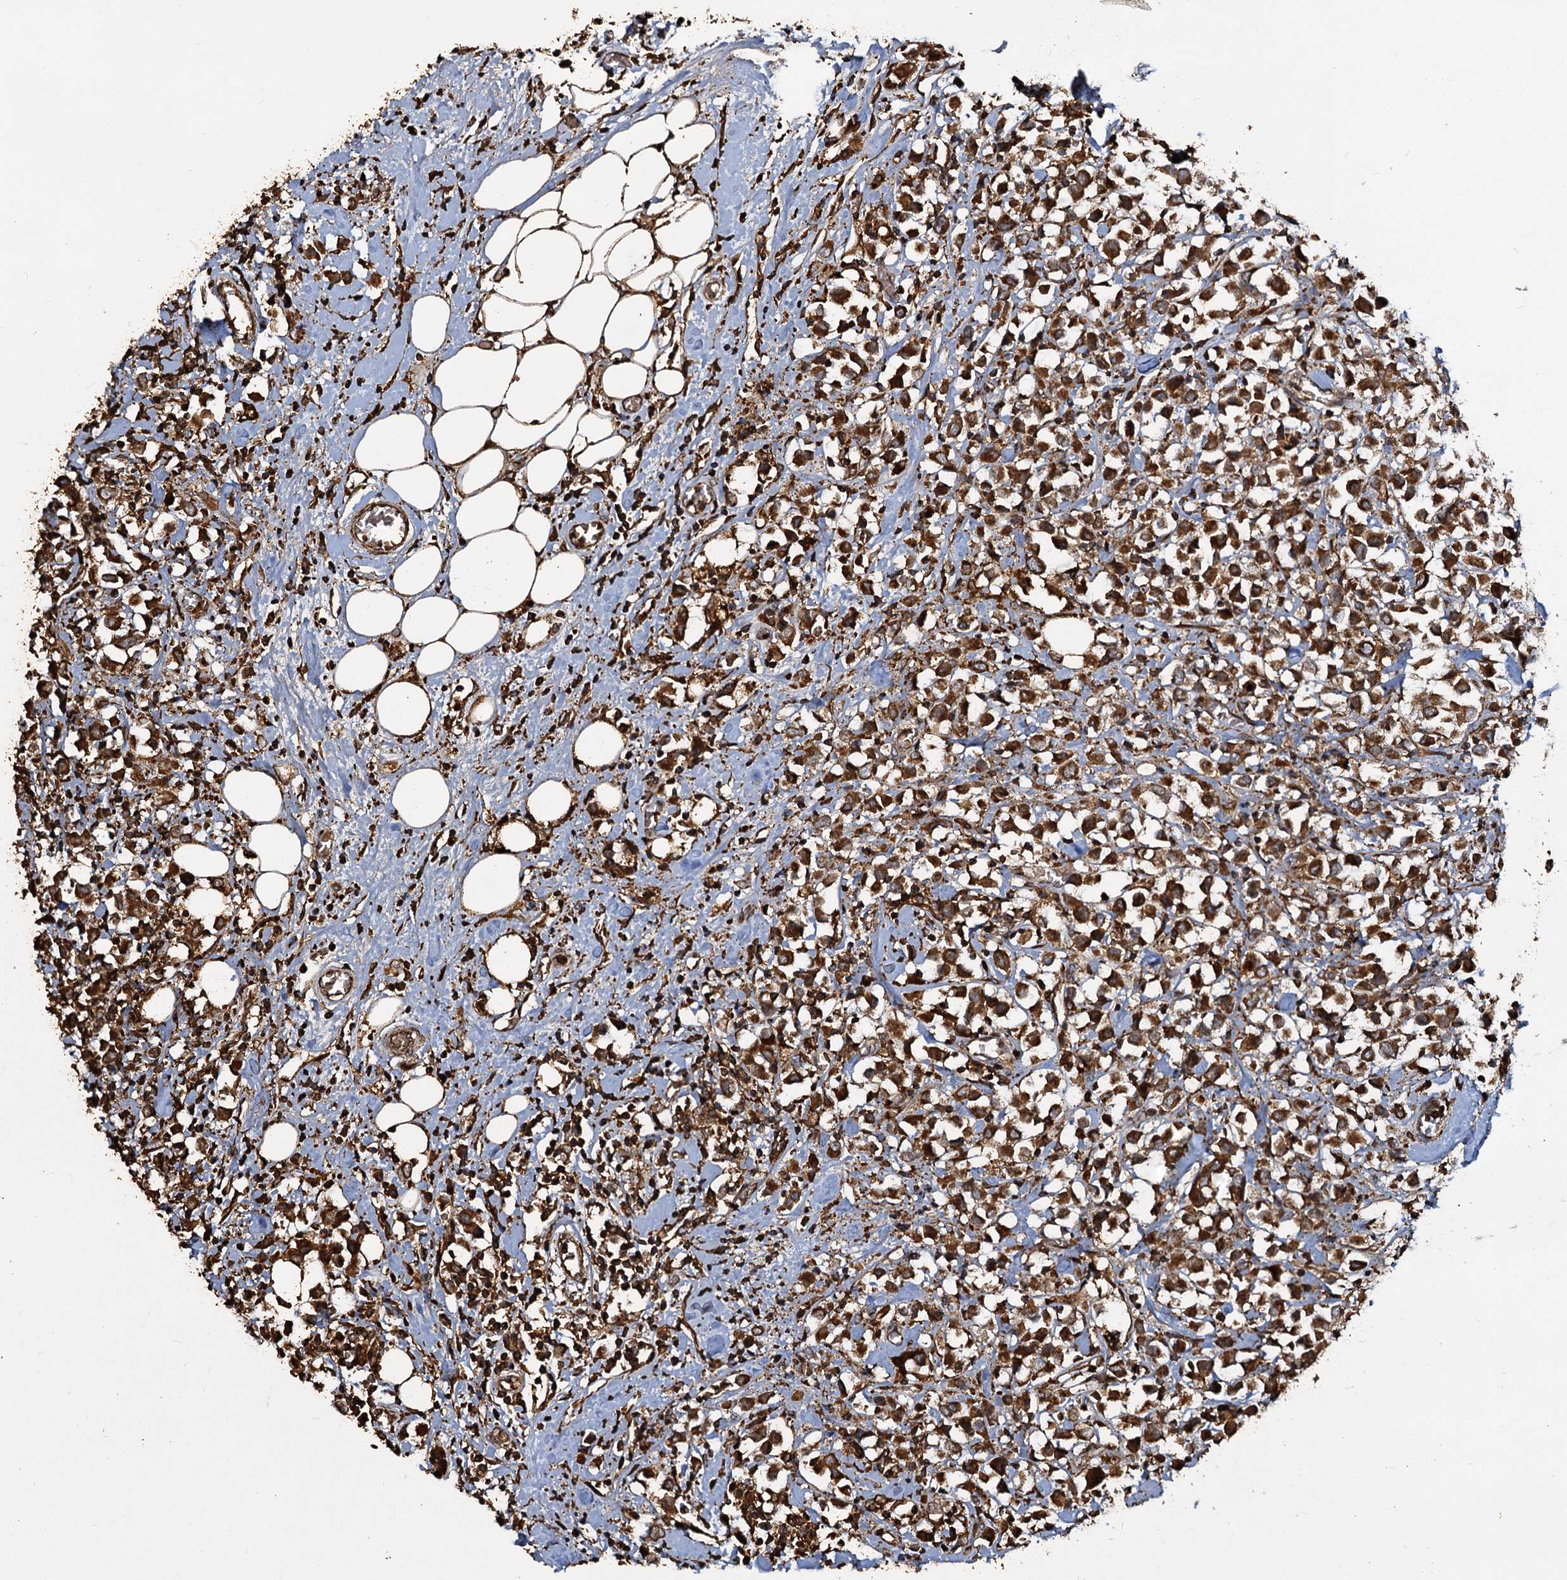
{"staining": {"intensity": "strong", "quantity": ">75%", "location": "cytoplasmic/membranous"}, "tissue": "breast cancer", "cell_type": "Tumor cells", "image_type": "cancer", "snomed": [{"axis": "morphology", "description": "Duct carcinoma"}, {"axis": "topography", "description": "Breast"}], "caption": "Immunohistochemistry of breast cancer exhibits high levels of strong cytoplasmic/membranous expression in about >75% of tumor cells.", "gene": "NOTCH2NLA", "patient": {"sex": "female", "age": 61}}